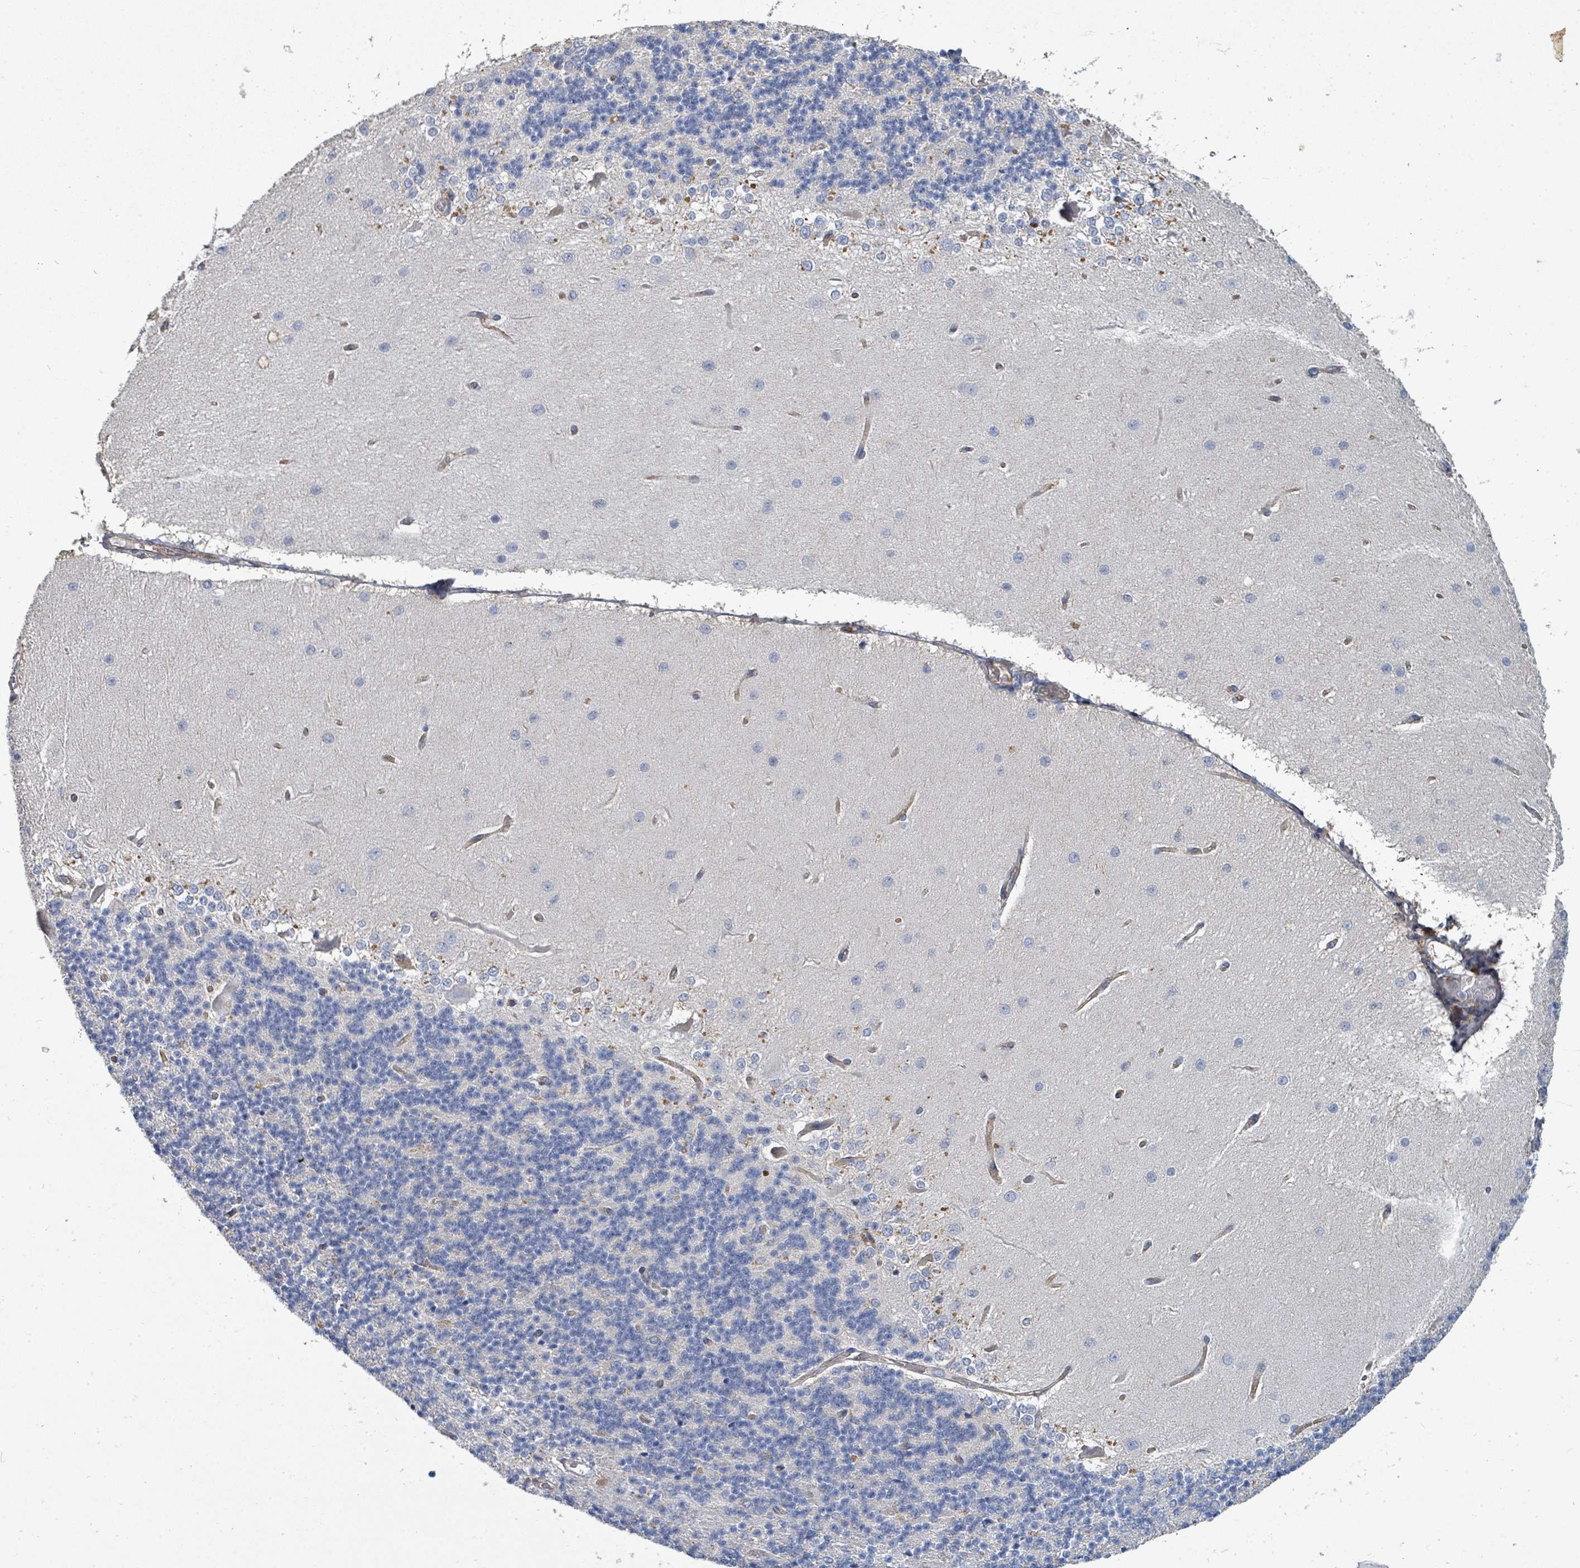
{"staining": {"intensity": "negative", "quantity": "none", "location": "none"}, "tissue": "cerebellum", "cell_type": "Cells in granular layer", "image_type": "normal", "snomed": [{"axis": "morphology", "description": "Normal tissue, NOS"}, {"axis": "topography", "description": "Cerebellum"}], "caption": "Immunohistochemical staining of normal cerebellum shows no significant positivity in cells in granular layer. The staining is performed using DAB brown chromogen with nuclei counter-stained in using hematoxylin.", "gene": "IFIT1", "patient": {"sex": "female", "age": 29}}